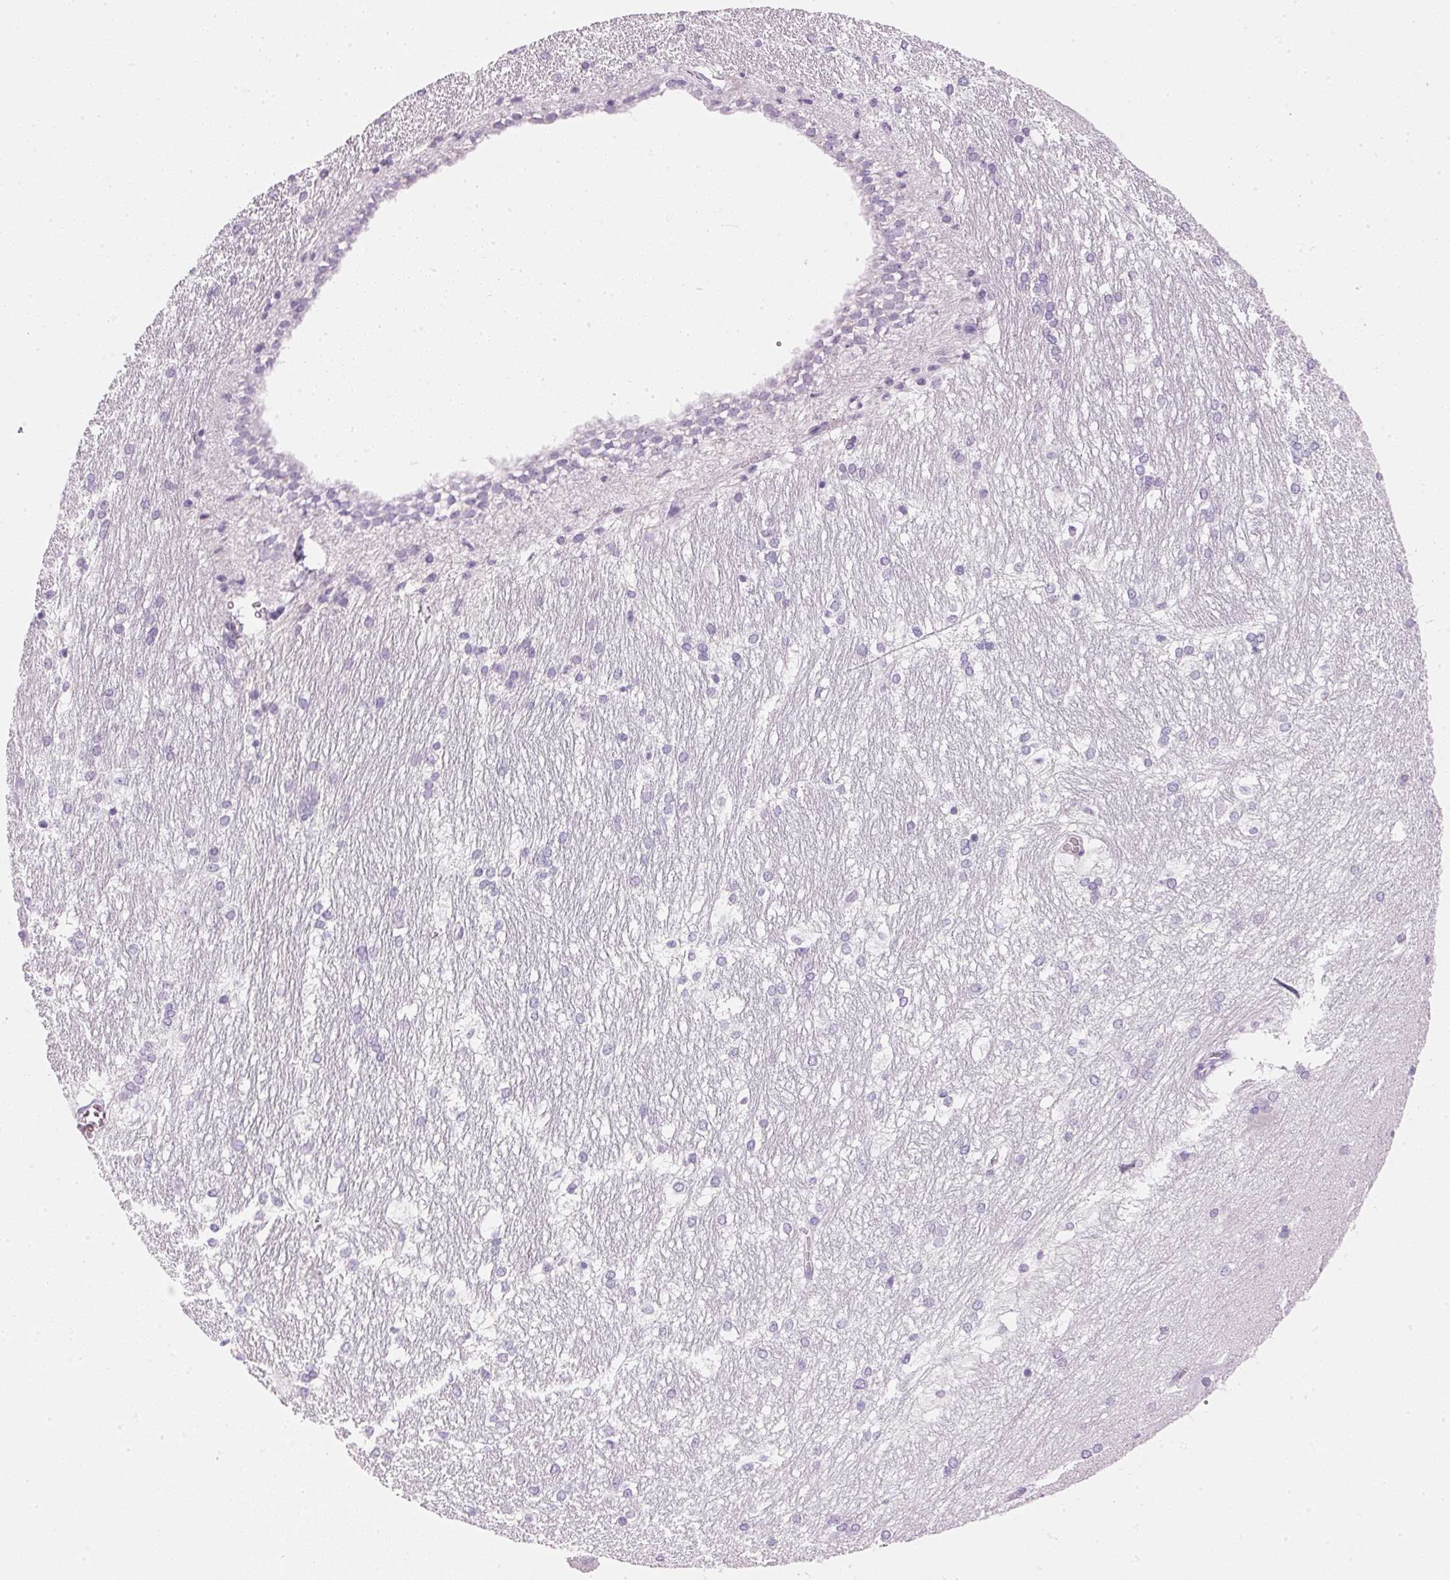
{"staining": {"intensity": "negative", "quantity": "none", "location": "none"}, "tissue": "hippocampus", "cell_type": "Glial cells", "image_type": "normal", "snomed": [{"axis": "morphology", "description": "Normal tissue, NOS"}, {"axis": "topography", "description": "Cerebral cortex"}, {"axis": "topography", "description": "Hippocampus"}], "caption": "An immunohistochemistry photomicrograph of benign hippocampus is shown. There is no staining in glial cells of hippocampus. (Immunohistochemistry, brightfield microscopy, high magnification).", "gene": "IGFBP1", "patient": {"sex": "female", "age": 19}}